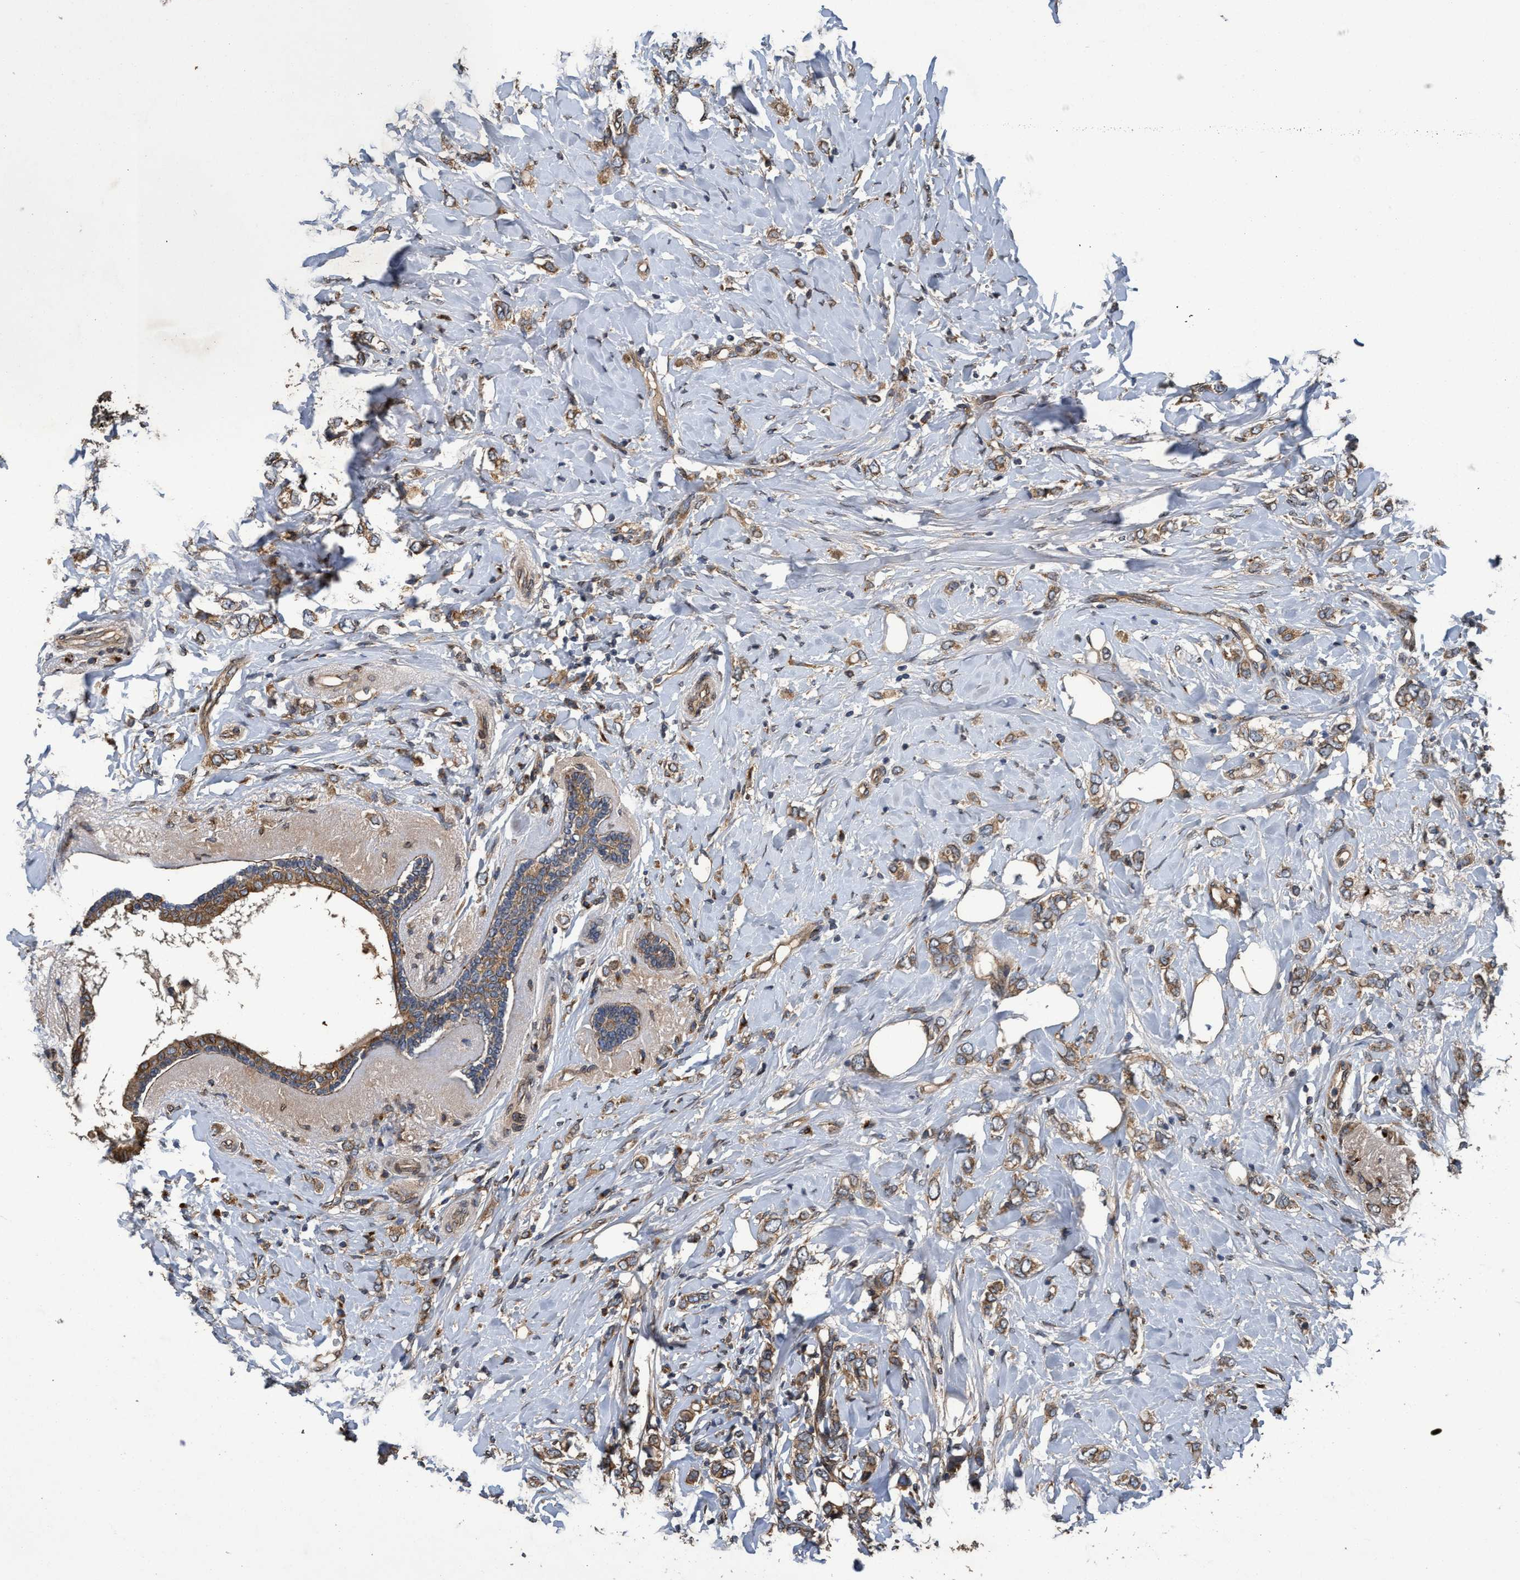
{"staining": {"intensity": "weak", "quantity": ">75%", "location": "cytoplasmic/membranous"}, "tissue": "breast cancer", "cell_type": "Tumor cells", "image_type": "cancer", "snomed": [{"axis": "morphology", "description": "Normal tissue, NOS"}, {"axis": "morphology", "description": "Lobular carcinoma"}, {"axis": "topography", "description": "Breast"}], "caption": "Protein staining of breast cancer tissue demonstrates weak cytoplasmic/membranous positivity in about >75% of tumor cells. (brown staining indicates protein expression, while blue staining denotes nuclei).", "gene": "MACC1", "patient": {"sex": "female", "age": 47}}